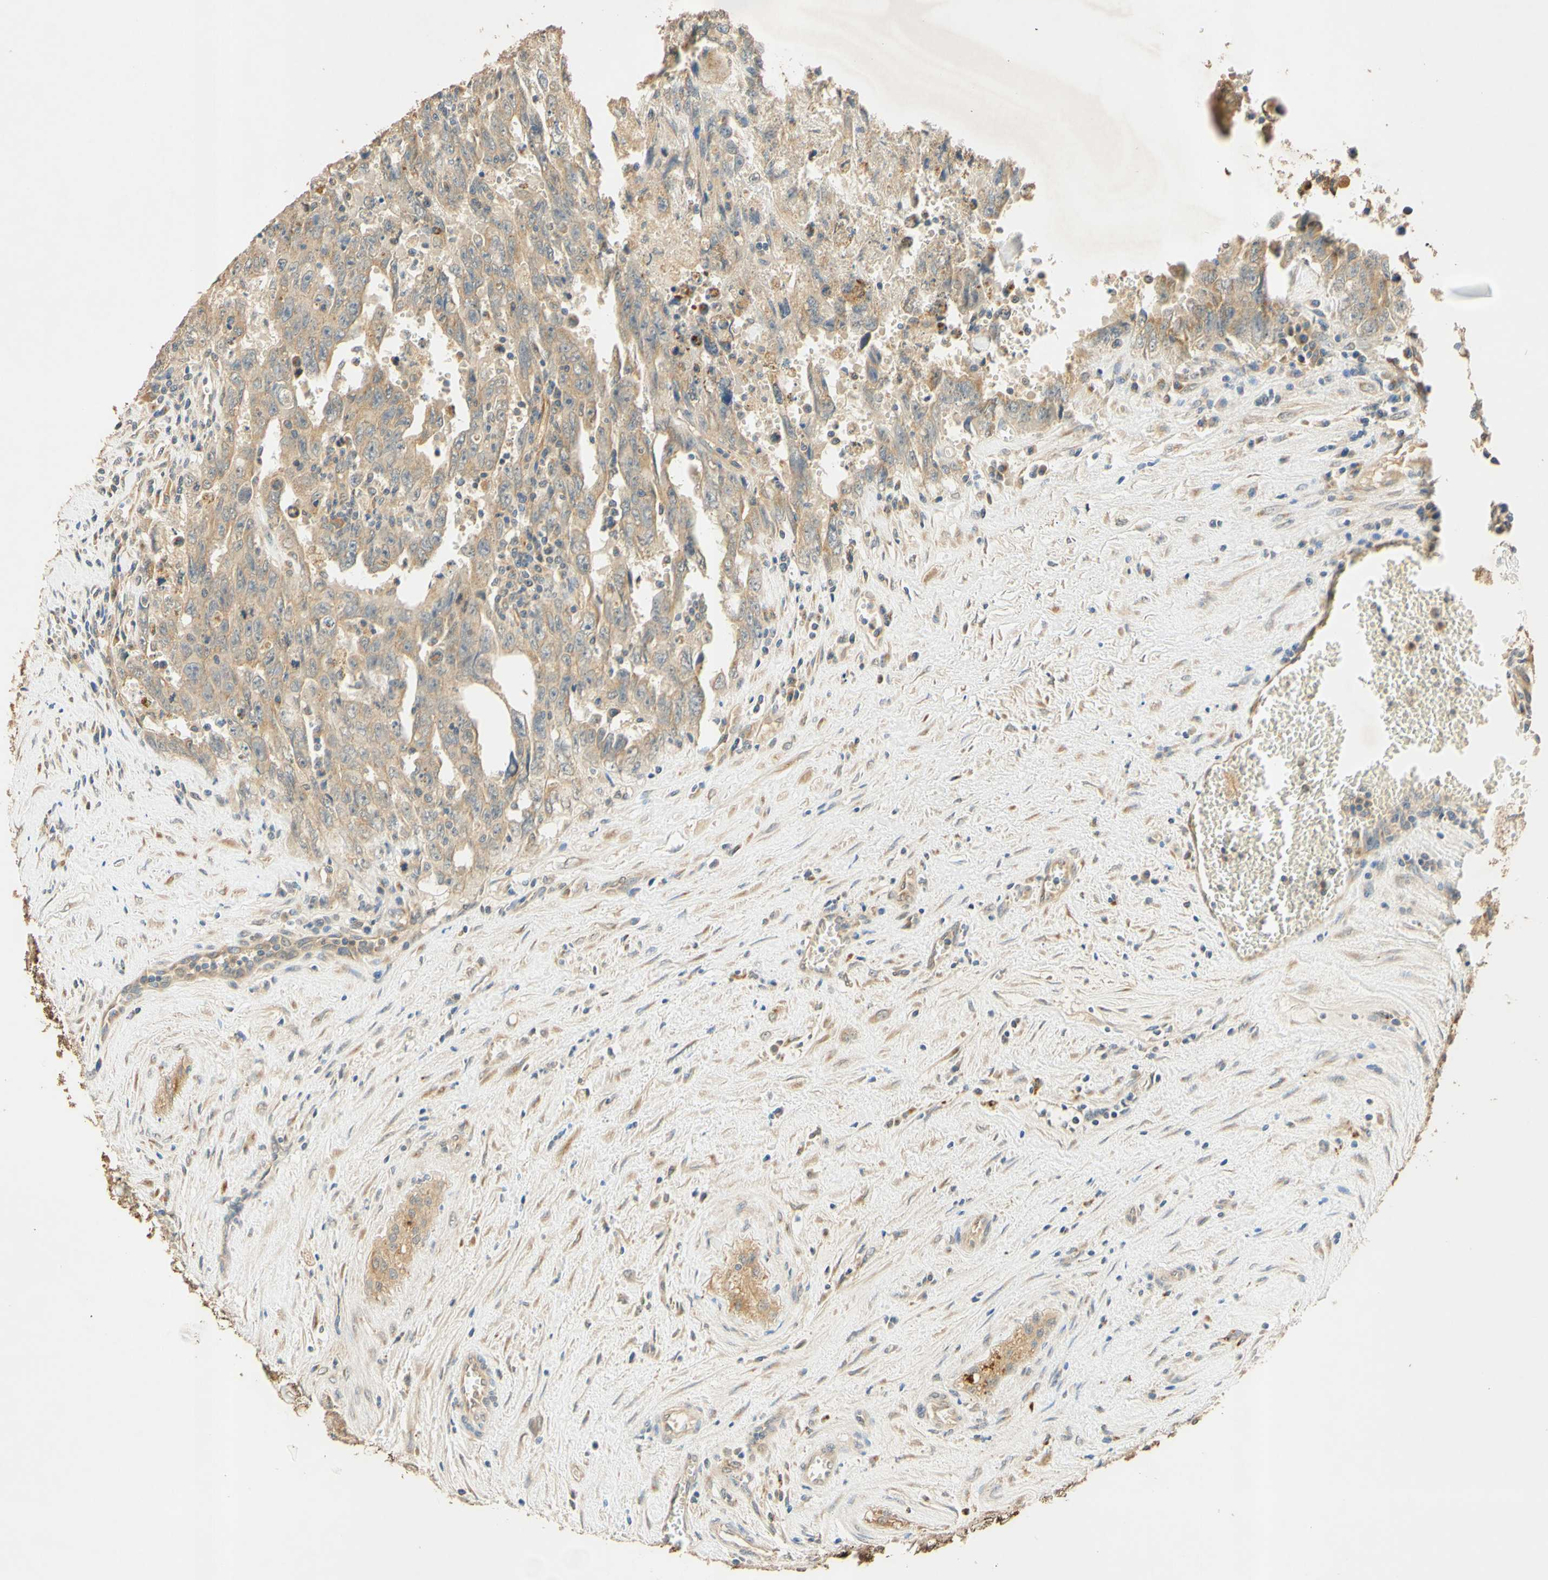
{"staining": {"intensity": "weak", "quantity": ">75%", "location": "cytoplasmic/membranous"}, "tissue": "testis cancer", "cell_type": "Tumor cells", "image_type": "cancer", "snomed": [{"axis": "morphology", "description": "Carcinoma, Embryonal, NOS"}, {"axis": "topography", "description": "Testis"}], "caption": "Immunohistochemical staining of embryonal carcinoma (testis) reveals low levels of weak cytoplasmic/membranous positivity in approximately >75% of tumor cells.", "gene": "ENTREP2", "patient": {"sex": "male", "age": 28}}